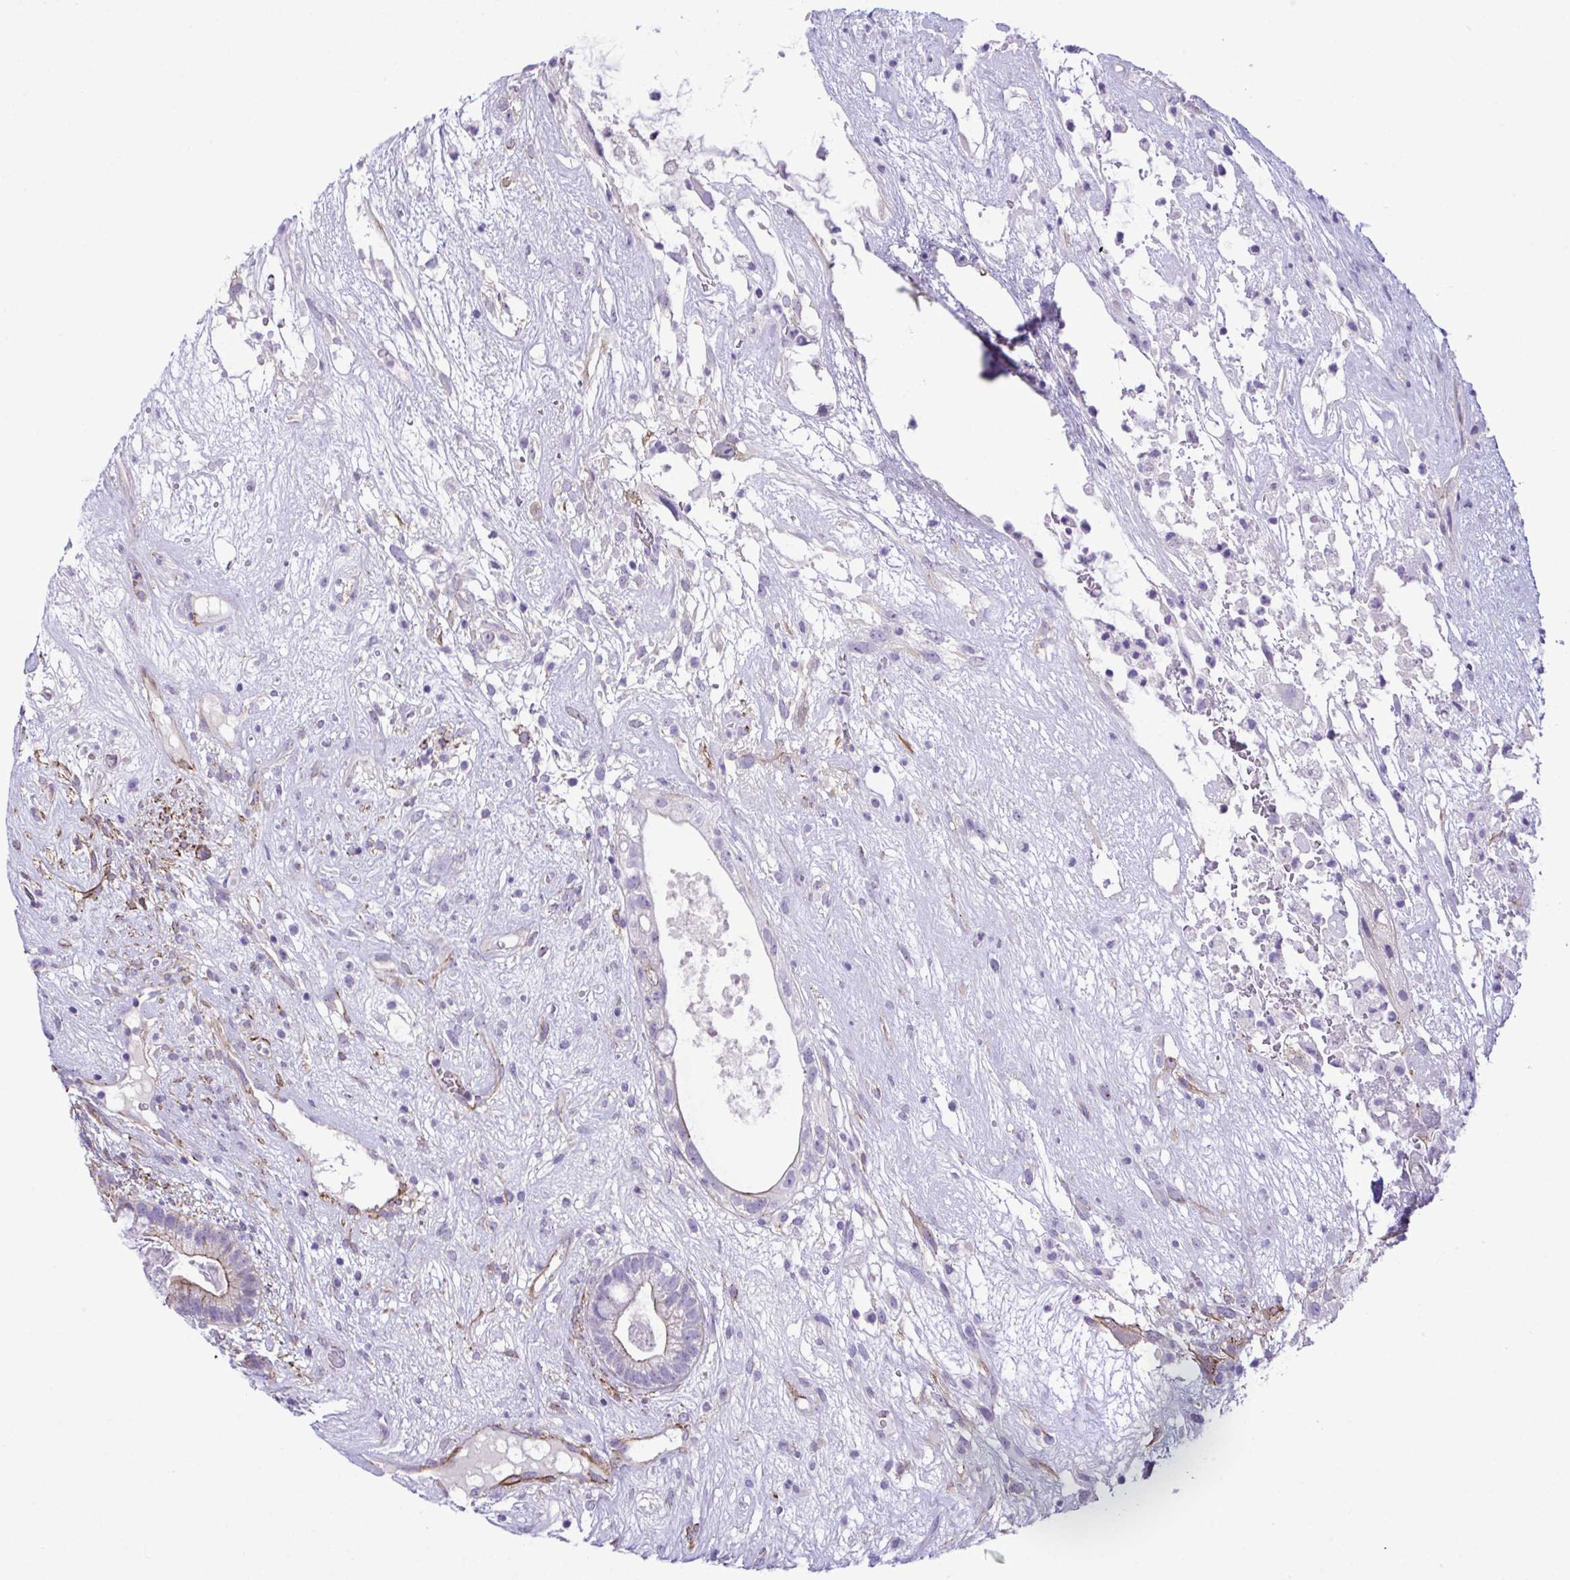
{"staining": {"intensity": "moderate", "quantity": "<25%", "location": "cytoplasmic/membranous"}, "tissue": "testis cancer", "cell_type": "Tumor cells", "image_type": "cancer", "snomed": [{"axis": "morphology", "description": "Seminoma, NOS"}, {"axis": "morphology", "description": "Carcinoma, Embryonal, NOS"}, {"axis": "topography", "description": "Testis"}], "caption": "Brown immunohistochemical staining in seminoma (testis) demonstrates moderate cytoplasmic/membranous expression in about <25% of tumor cells.", "gene": "SYNPO2L", "patient": {"sex": "male", "age": 41}}